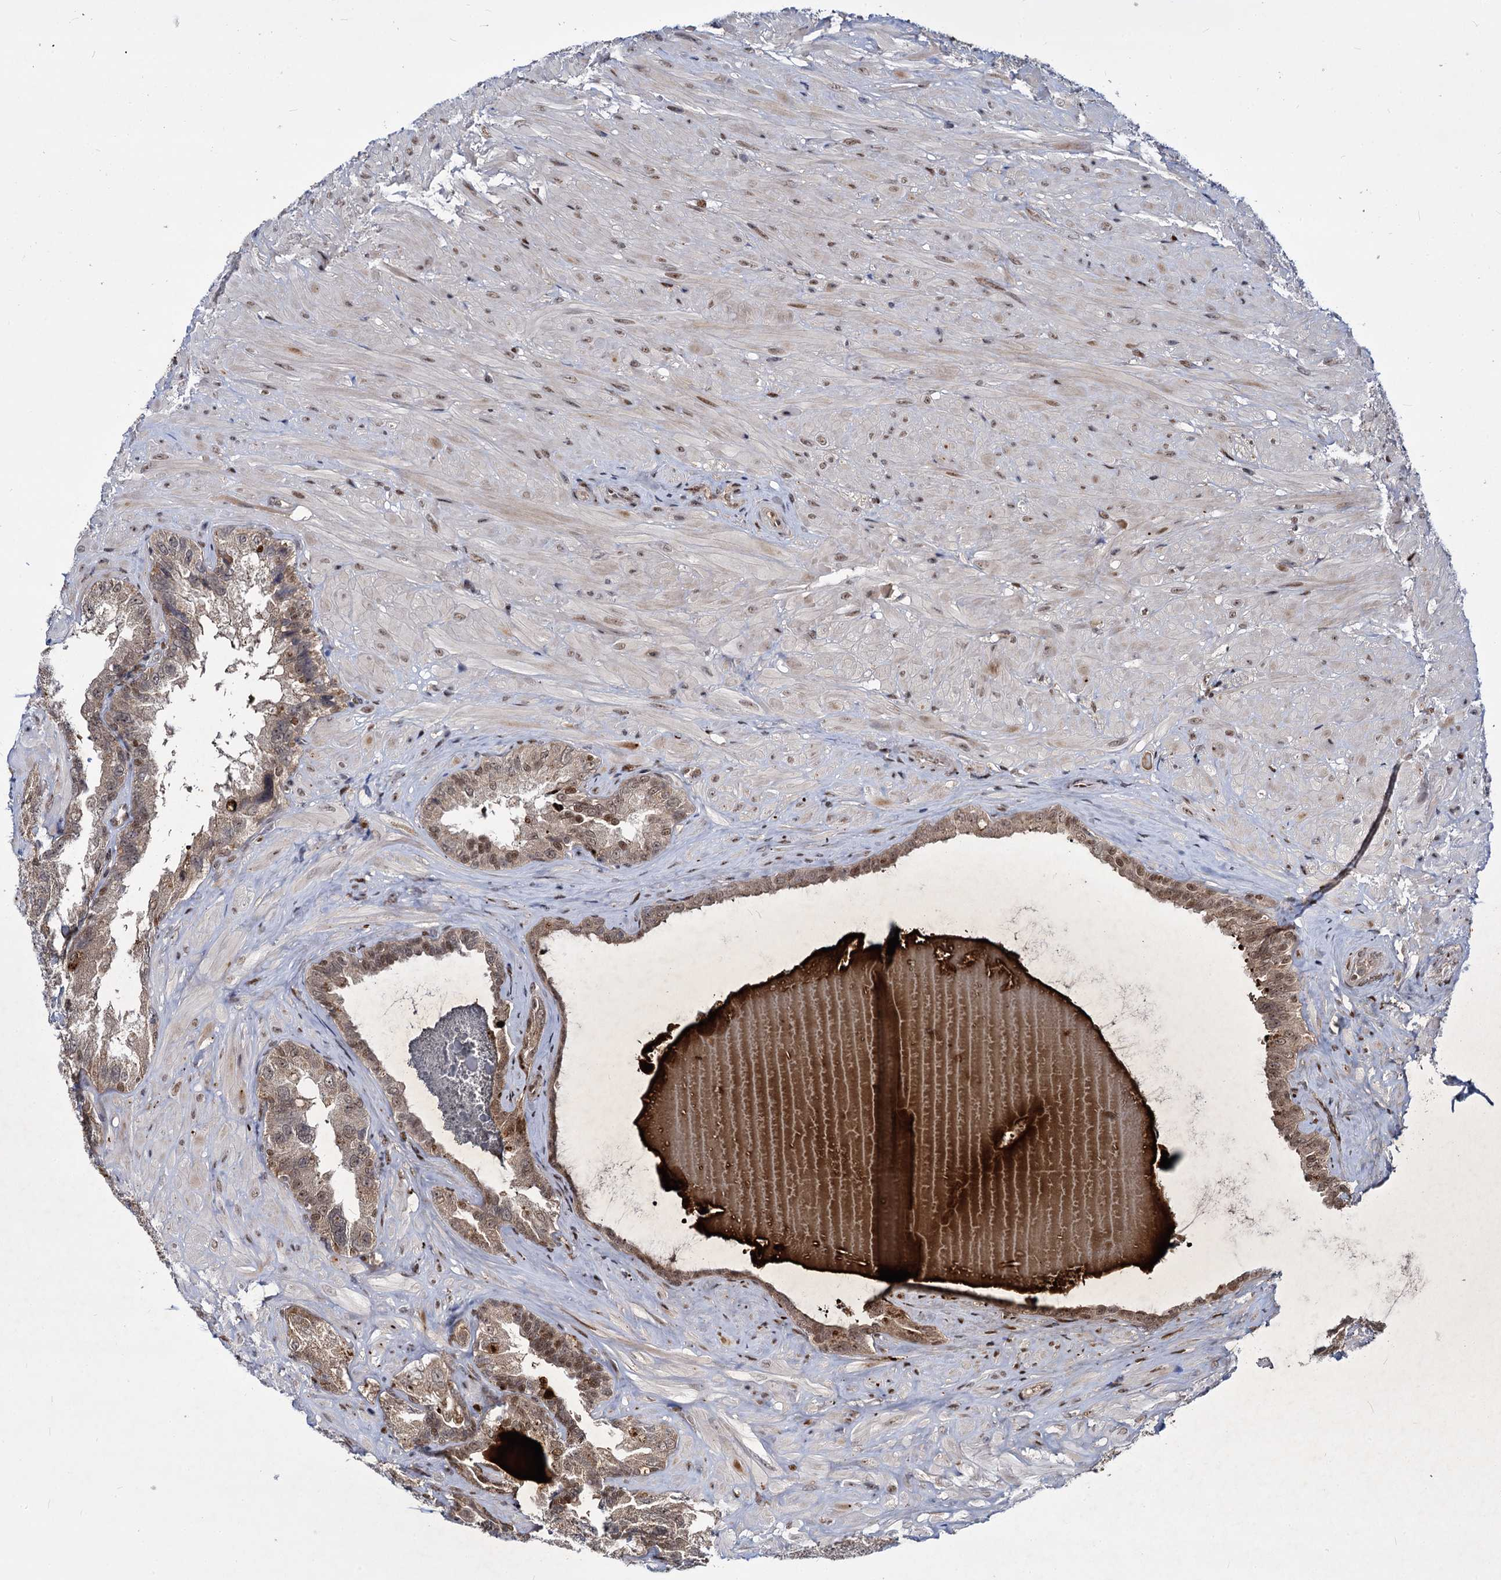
{"staining": {"intensity": "moderate", "quantity": ">75%", "location": "cytoplasmic/membranous,nuclear"}, "tissue": "seminal vesicle", "cell_type": "Glandular cells", "image_type": "normal", "snomed": [{"axis": "morphology", "description": "Normal tissue, NOS"}, {"axis": "topography", "description": "Seminal veicle"}, {"axis": "topography", "description": "Peripheral nerve tissue"}], "caption": "Immunohistochemistry (IHC) staining of unremarkable seminal vesicle, which displays medium levels of moderate cytoplasmic/membranous,nuclear positivity in about >75% of glandular cells indicating moderate cytoplasmic/membranous,nuclear protein positivity. The staining was performed using DAB (3,3'-diaminobenzidine) (brown) for protein detection and nuclei were counterstained in hematoxylin (blue).", "gene": "MAML2", "patient": {"sex": "male", "age": 67}}